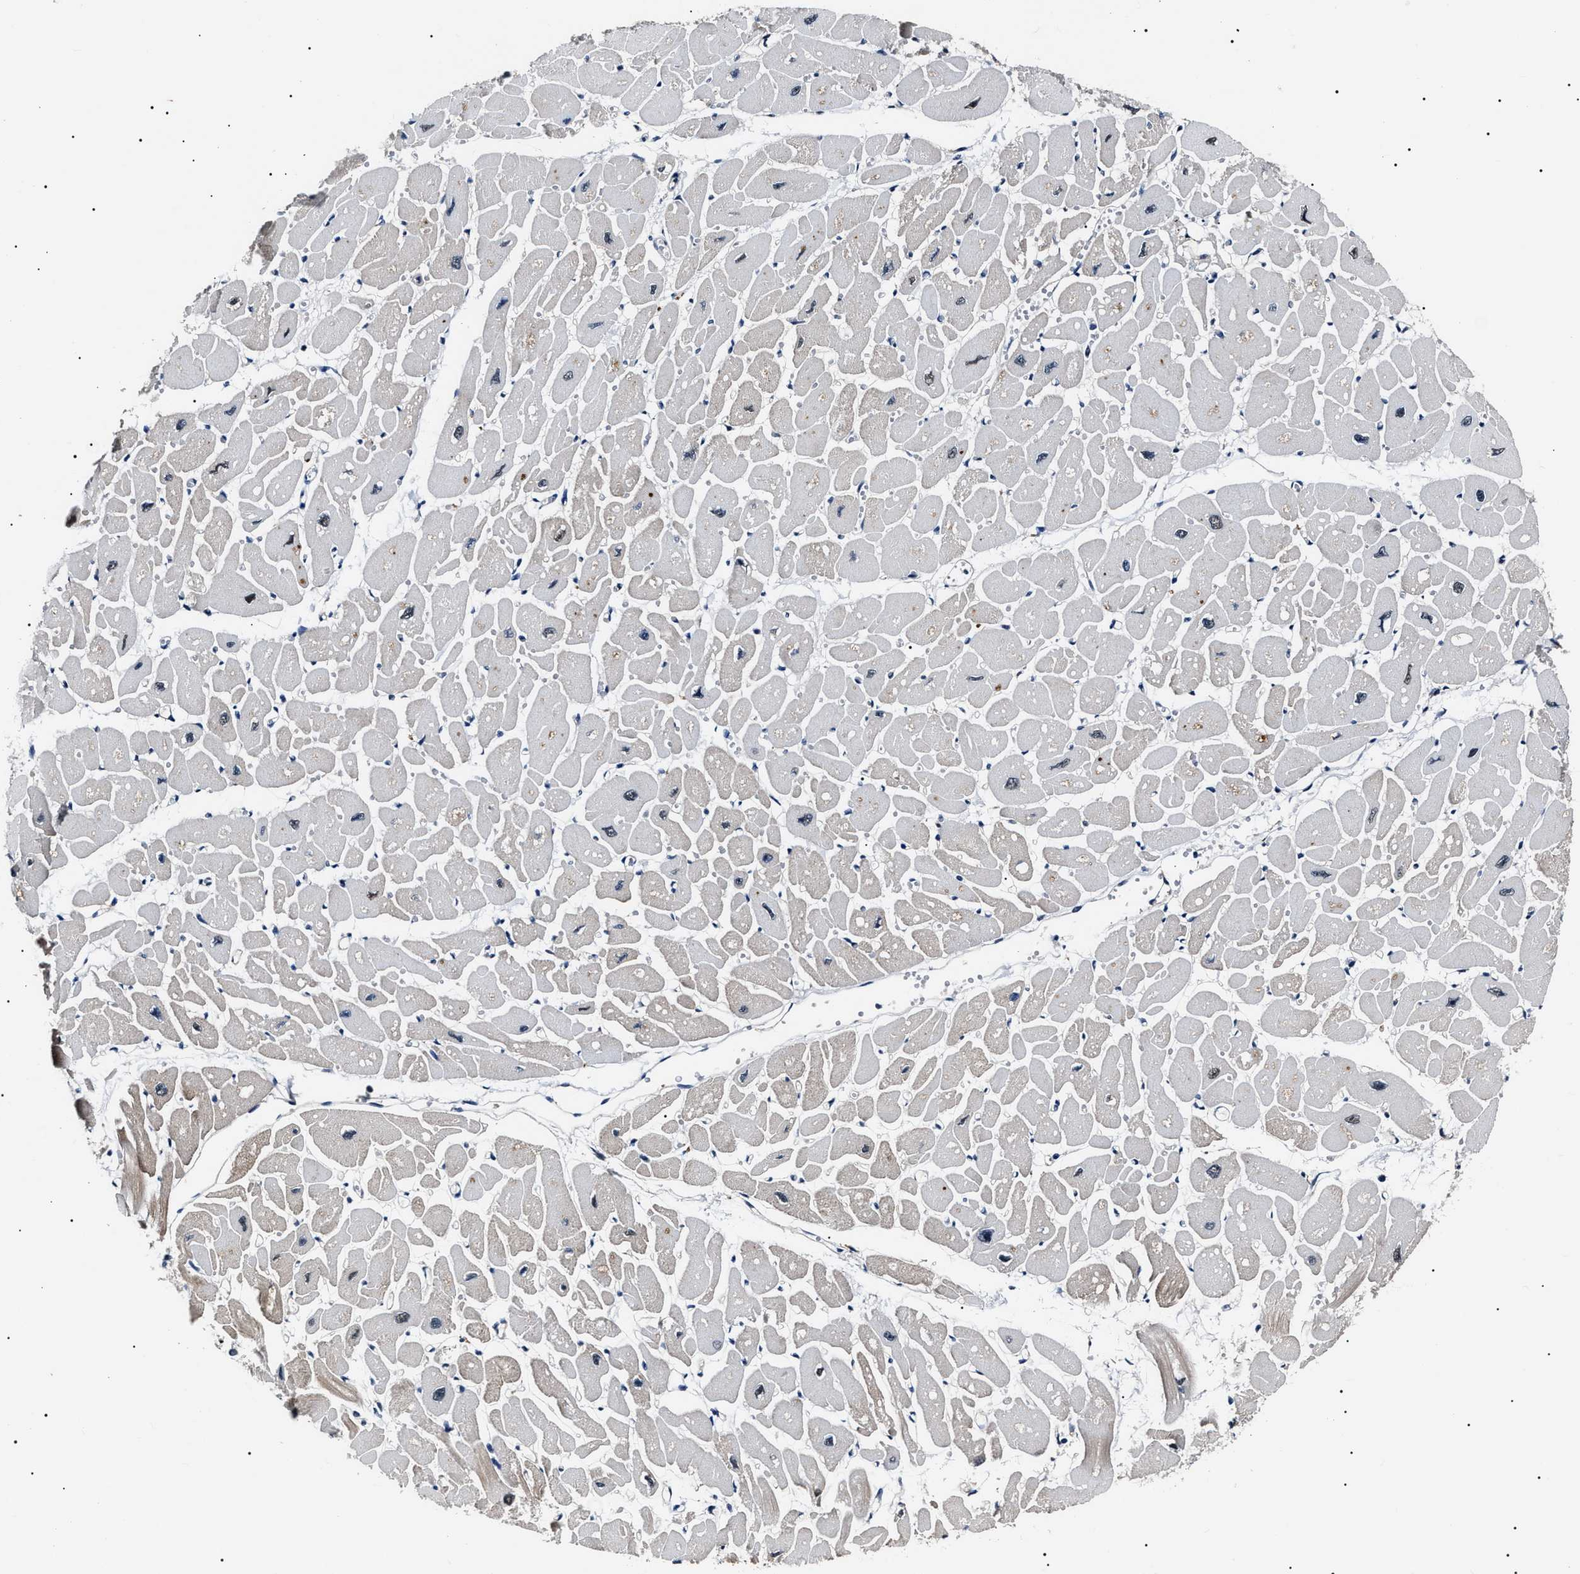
{"staining": {"intensity": "moderate", "quantity": "<25%", "location": "cytoplasmic/membranous"}, "tissue": "heart muscle", "cell_type": "Cardiomyocytes", "image_type": "normal", "snomed": [{"axis": "morphology", "description": "Normal tissue, NOS"}, {"axis": "topography", "description": "Heart"}], "caption": "High-magnification brightfield microscopy of normal heart muscle stained with DAB (3,3'-diaminobenzidine) (brown) and counterstained with hematoxylin (blue). cardiomyocytes exhibit moderate cytoplasmic/membranous staining is identified in approximately<25% of cells.", "gene": "IFT81", "patient": {"sex": "female", "age": 54}}